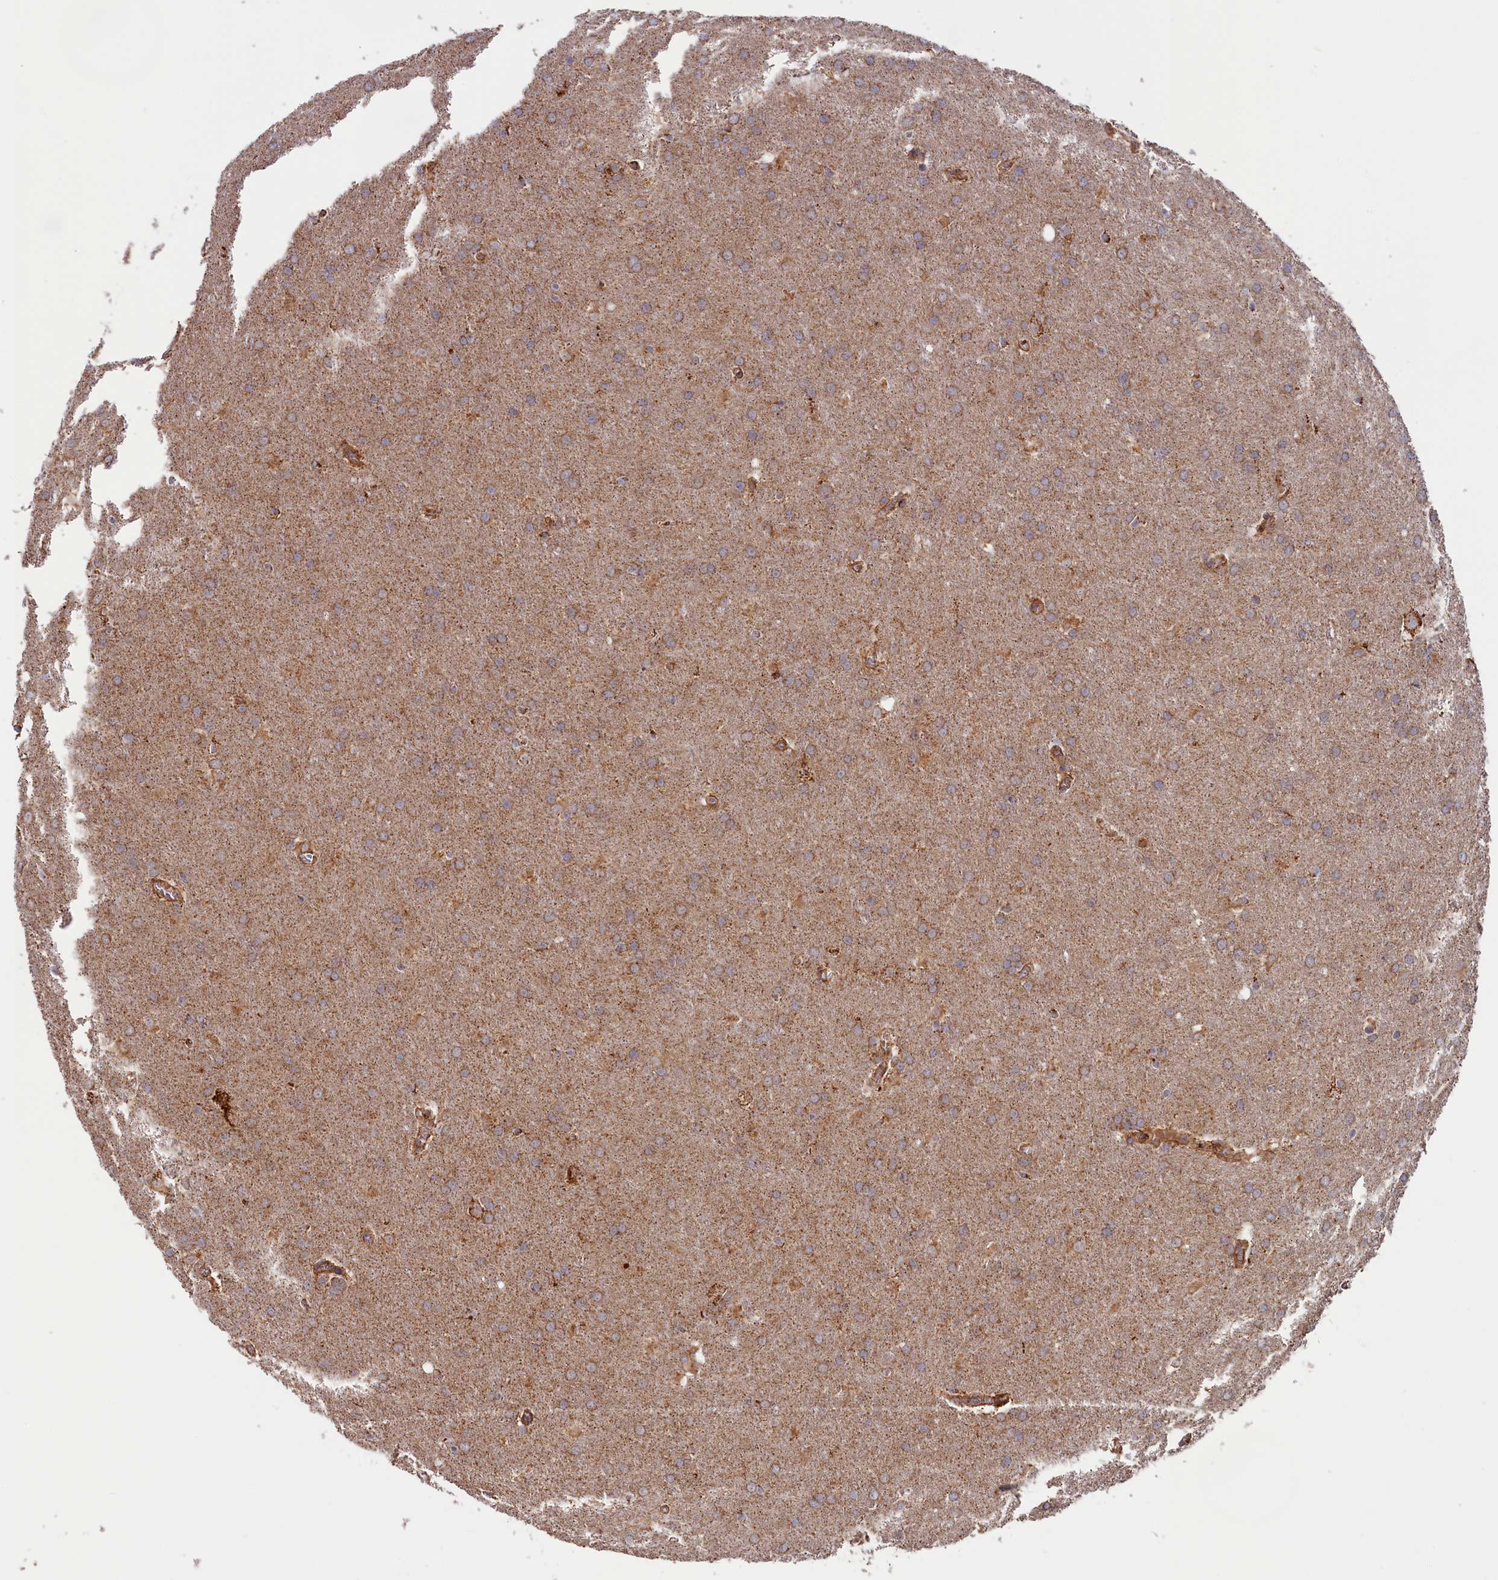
{"staining": {"intensity": "moderate", "quantity": ">75%", "location": "cytoplasmic/membranous"}, "tissue": "glioma", "cell_type": "Tumor cells", "image_type": "cancer", "snomed": [{"axis": "morphology", "description": "Glioma, malignant, Low grade"}, {"axis": "topography", "description": "Brain"}], "caption": "High-power microscopy captured an IHC image of glioma, revealing moderate cytoplasmic/membranous expression in about >75% of tumor cells. (IHC, brightfield microscopy, high magnification).", "gene": "MACROD1", "patient": {"sex": "female", "age": 32}}